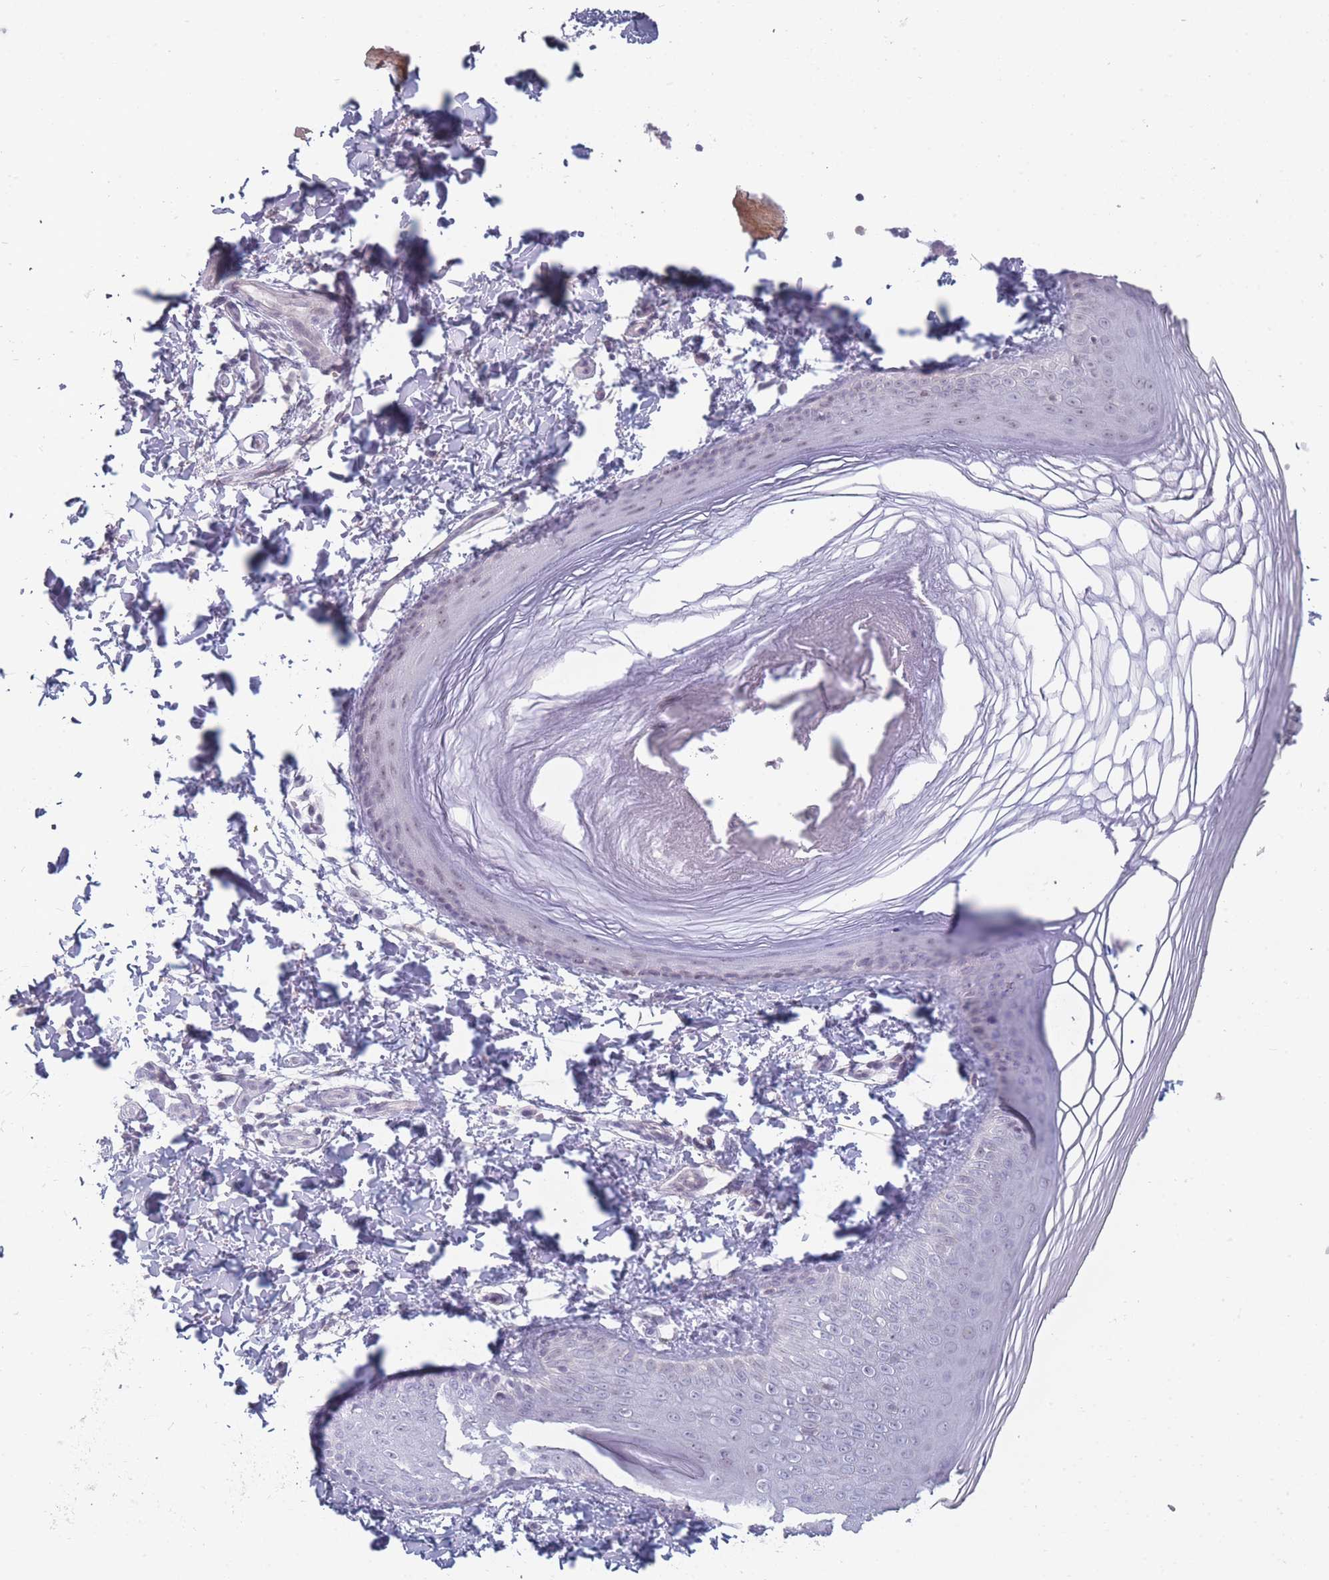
{"staining": {"intensity": "negative", "quantity": "none", "location": "none"}, "tissue": "skin", "cell_type": "Epidermal cells", "image_type": "normal", "snomed": [{"axis": "morphology", "description": "Normal tissue, NOS"}, {"axis": "morphology", "description": "Inflammation, NOS"}, {"axis": "topography", "description": "Soft tissue"}, {"axis": "topography", "description": "Anal"}], "caption": "IHC micrograph of benign skin: skin stained with DAB (3,3'-diaminobenzidine) displays no significant protein expression in epidermal cells.", "gene": "ROS1", "patient": {"sex": "female", "age": 15}}